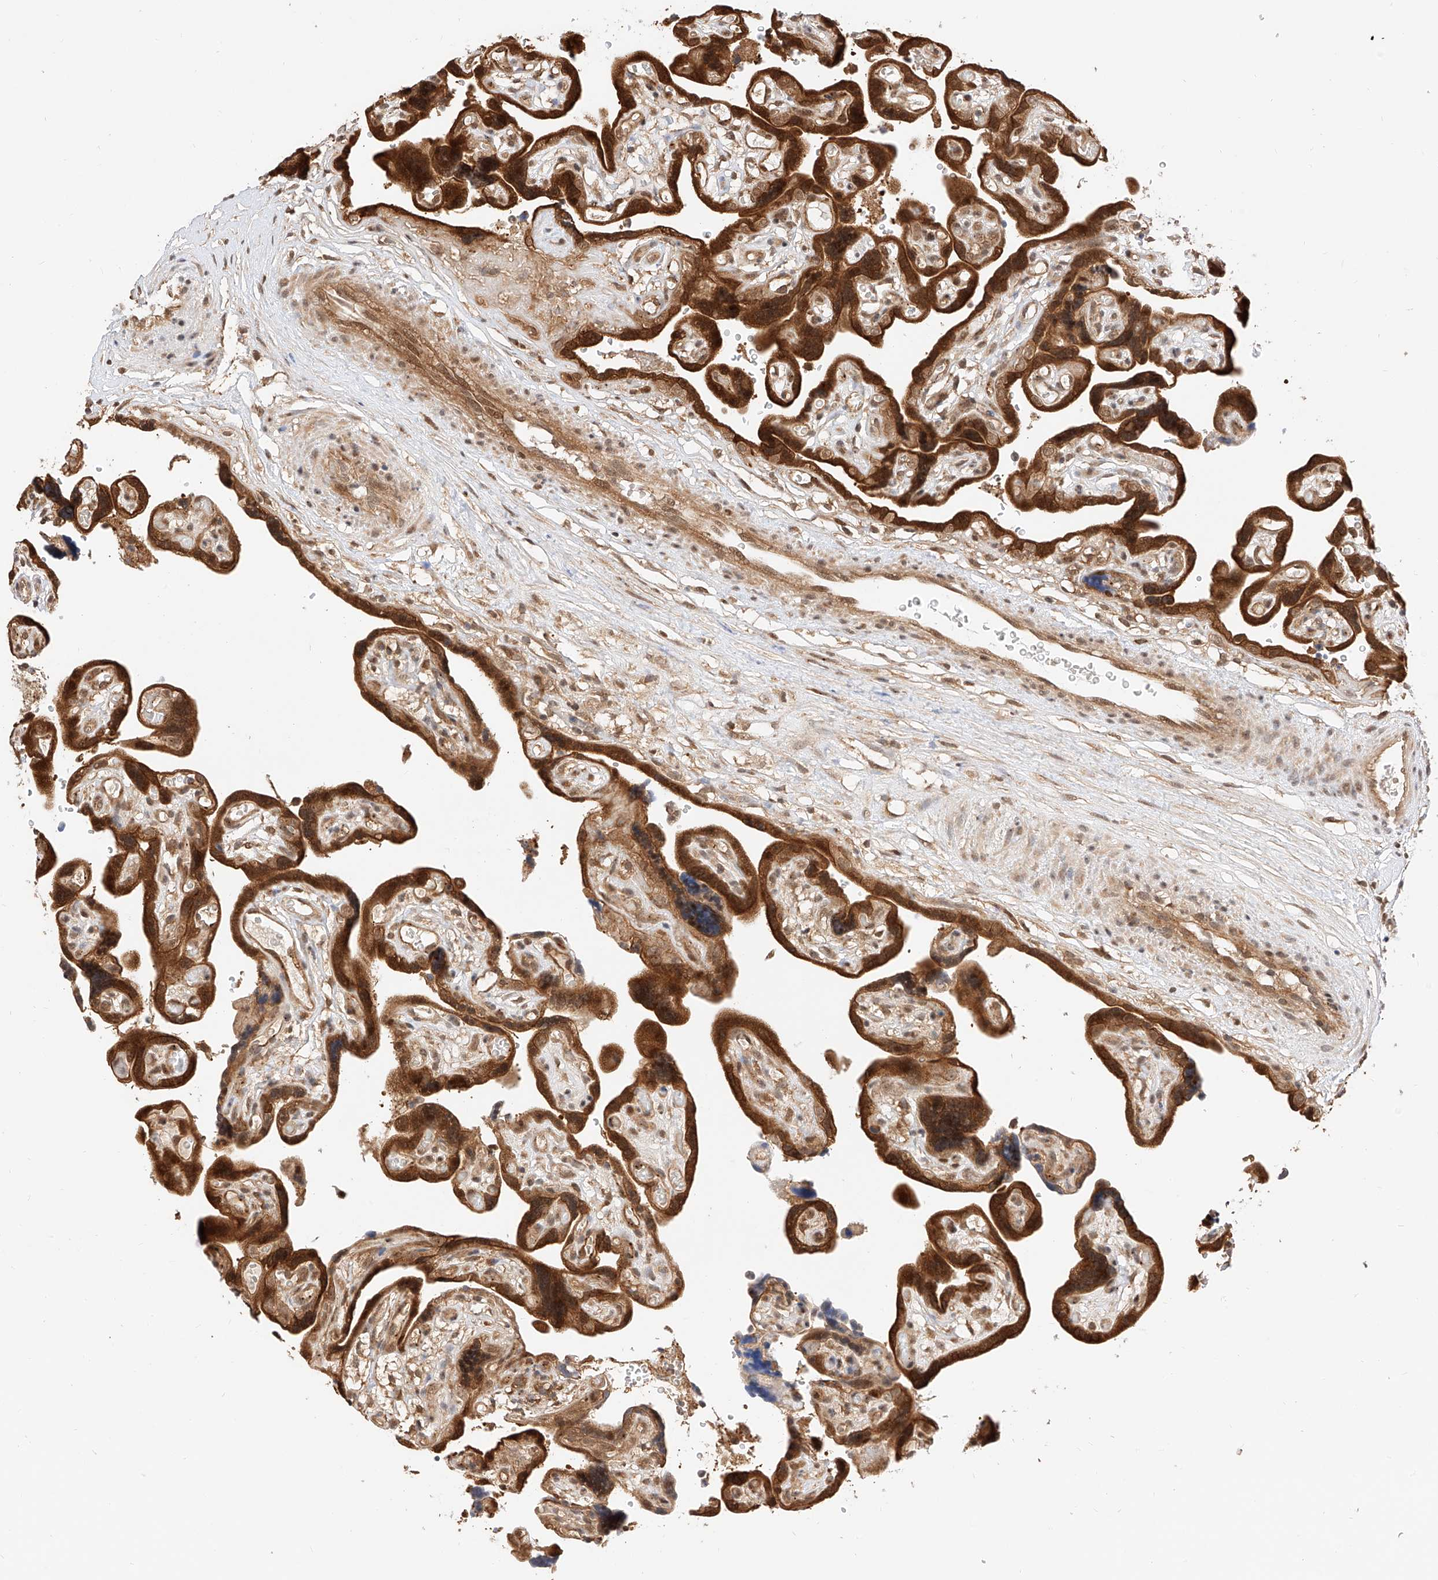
{"staining": {"intensity": "strong", "quantity": ">75%", "location": "cytoplasmic/membranous,nuclear"}, "tissue": "placenta", "cell_type": "Decidual cells", "image_type": "normal", "snomed": [{"axis": "morphology", "description": "Normal tissue, NOS"}, {"axis": "topography", "description": "Placenta"}], "caption": "A brown stain highlights strong cytoplasmic/membranous,nuclear positivity of a protein in decidual cells of benign placenta. (Brightfield microscopy of DAB IHC at high magnification).", "gene": "EIF4H", "patient": {"sex": "female", "age": 30}}